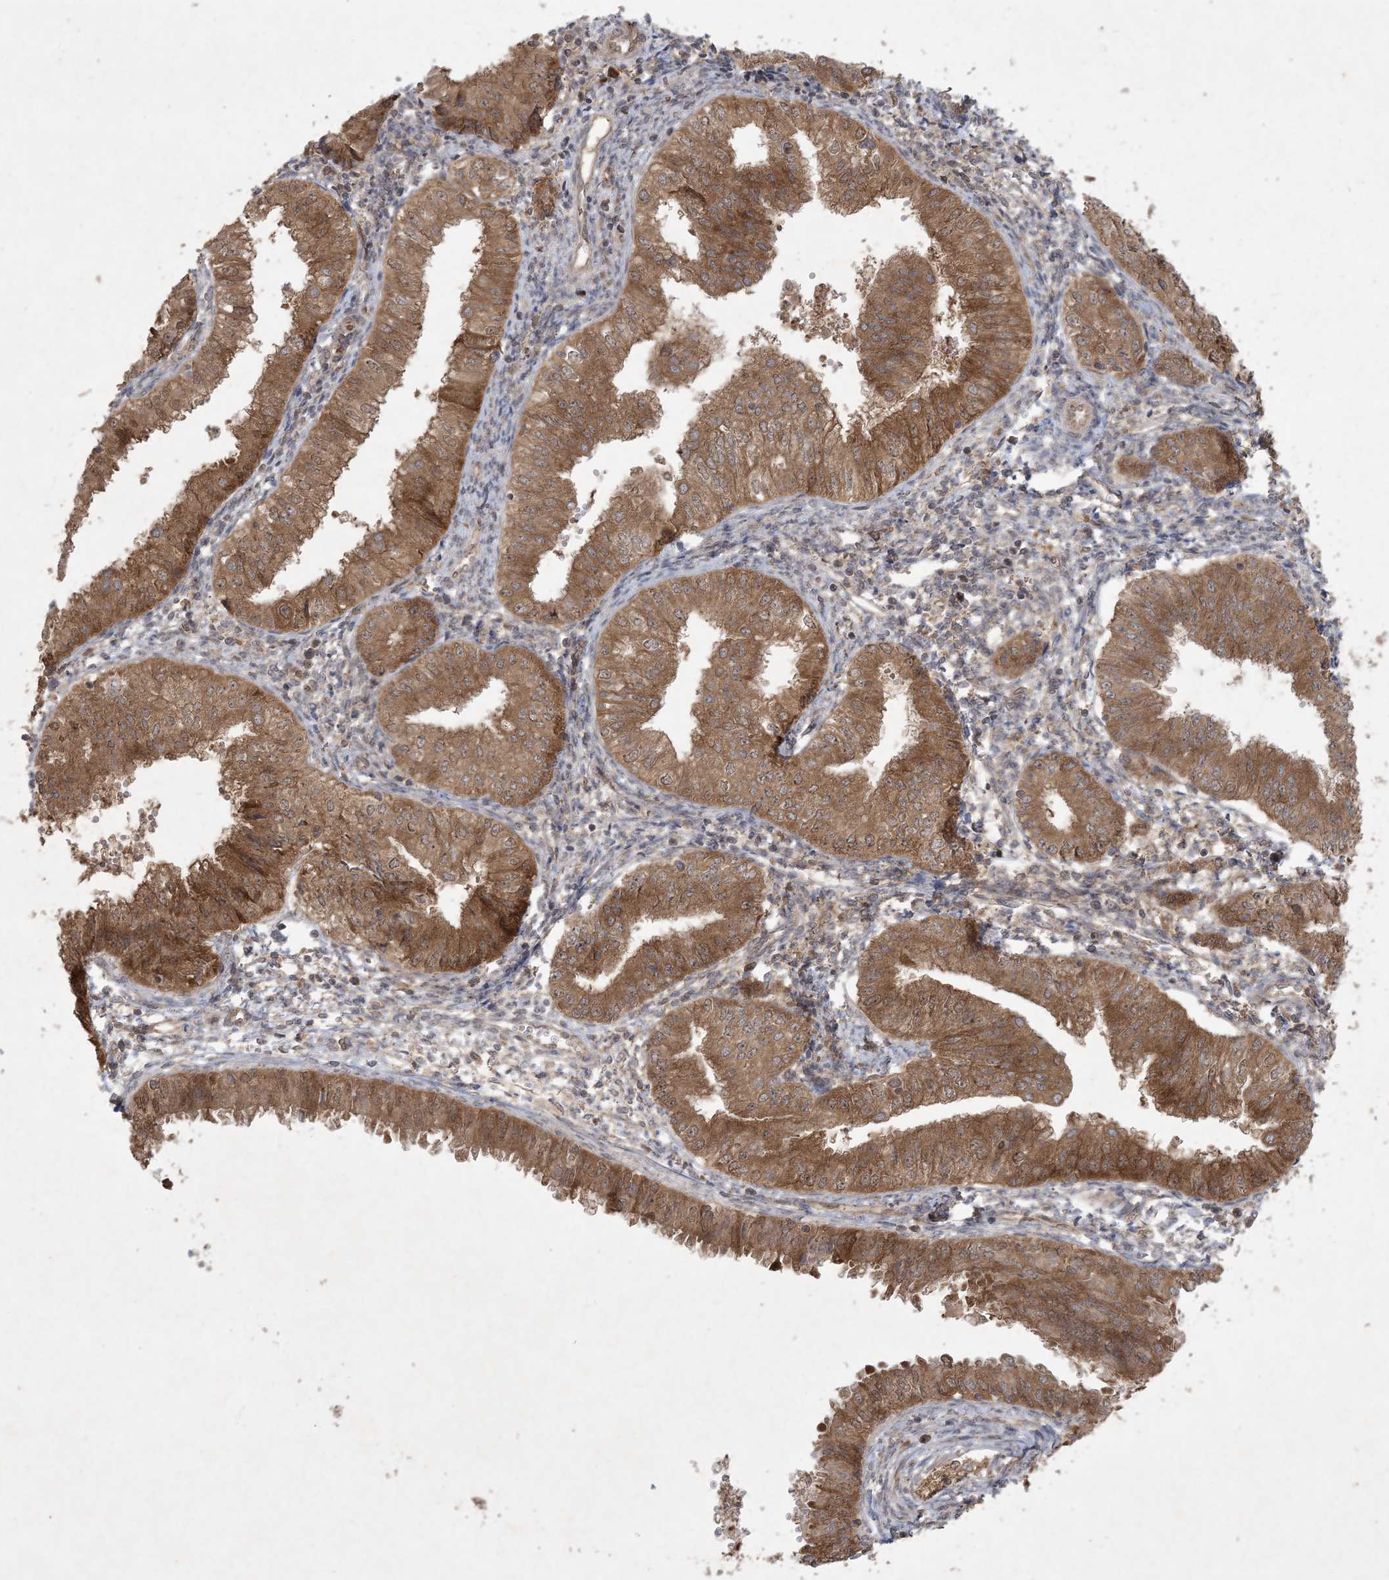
{"staining": {"intensity": "strong", "quantity": ">75%", "location": "cytoplasmic/membranous,nuclear"}, "tissue": "endometrial cancer", "cell_type": "Tumor cells", "image_type": "cancer", "snomed": [{"axis": "morphology", "description": "Normal tissue, NOS"}, {"axis": "morphology", "description": "Adenocarcinoma, NOS"}, {"axis": "topography", "description": "Endometrium"}], "caption": "Endometrial adenocarcinoma tissue exhibits strong cytoplasmic/membranous and nuclear staining in approximately >75% of tumor cells, visualized by immunohistochemistry.", "gene": "NRBP2", "patient": {"sex": "female", "age": 53}}